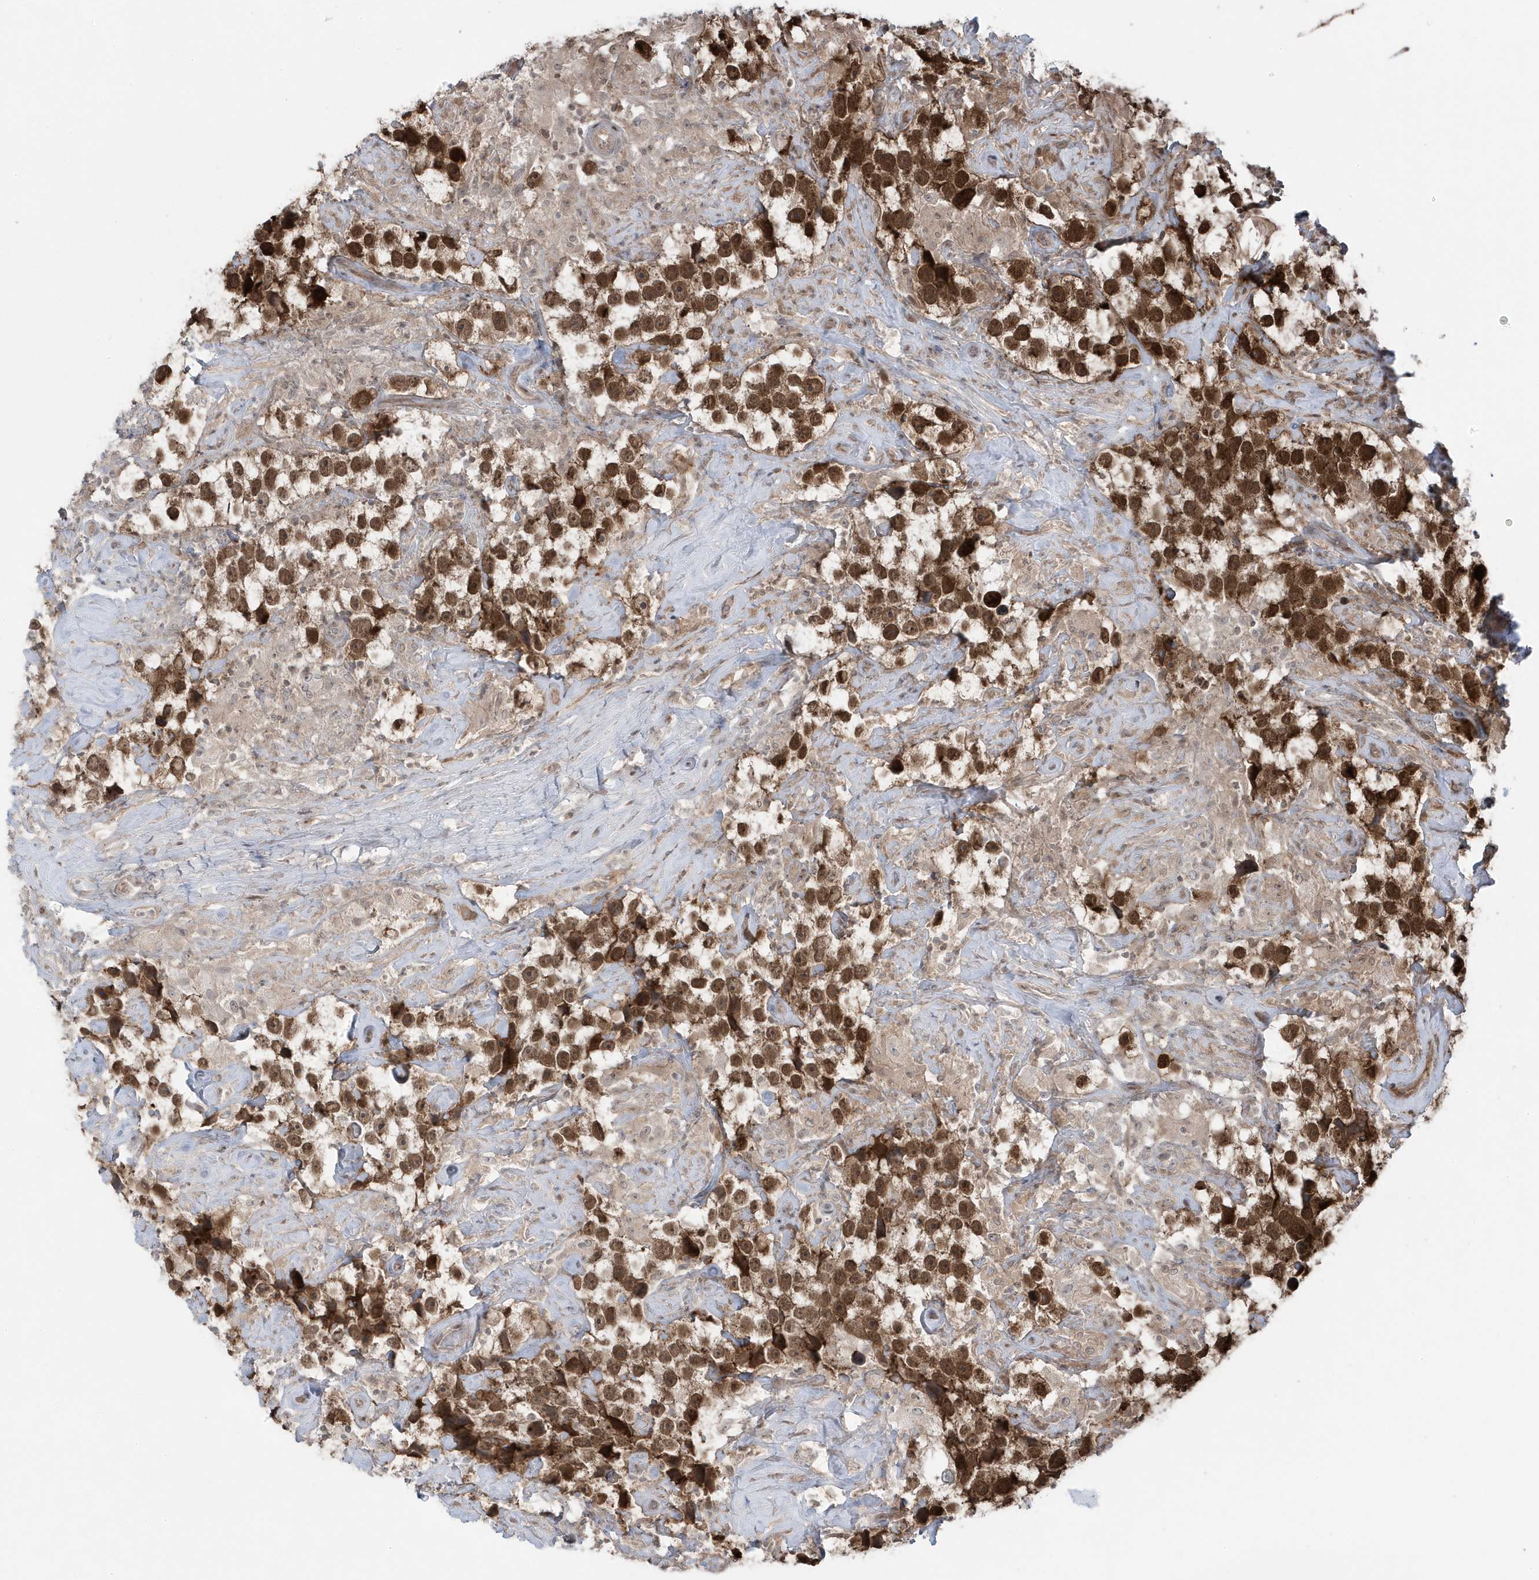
{"staining": {"intensity": "strong", "quantity": ">75%", "location": "cytoplasmic/membranous,nuclear"}, "tissue": "testis cancer", "cell_type": "Tumor cells", "image_type": "cancer", "snomed": [{"axis": "morphology", "description": "Seminoma, NOS"}, {"axis": "topography", "description": "Testis"}], "caption": "Testis seminoma stained with a brown dye reveals strong cytoplasmic/membranous and nuclear positive expression in about >75% of tumor cells.", "gene": "MAPK1IP1L", "patient": {"sex": "male", "age": 49}}